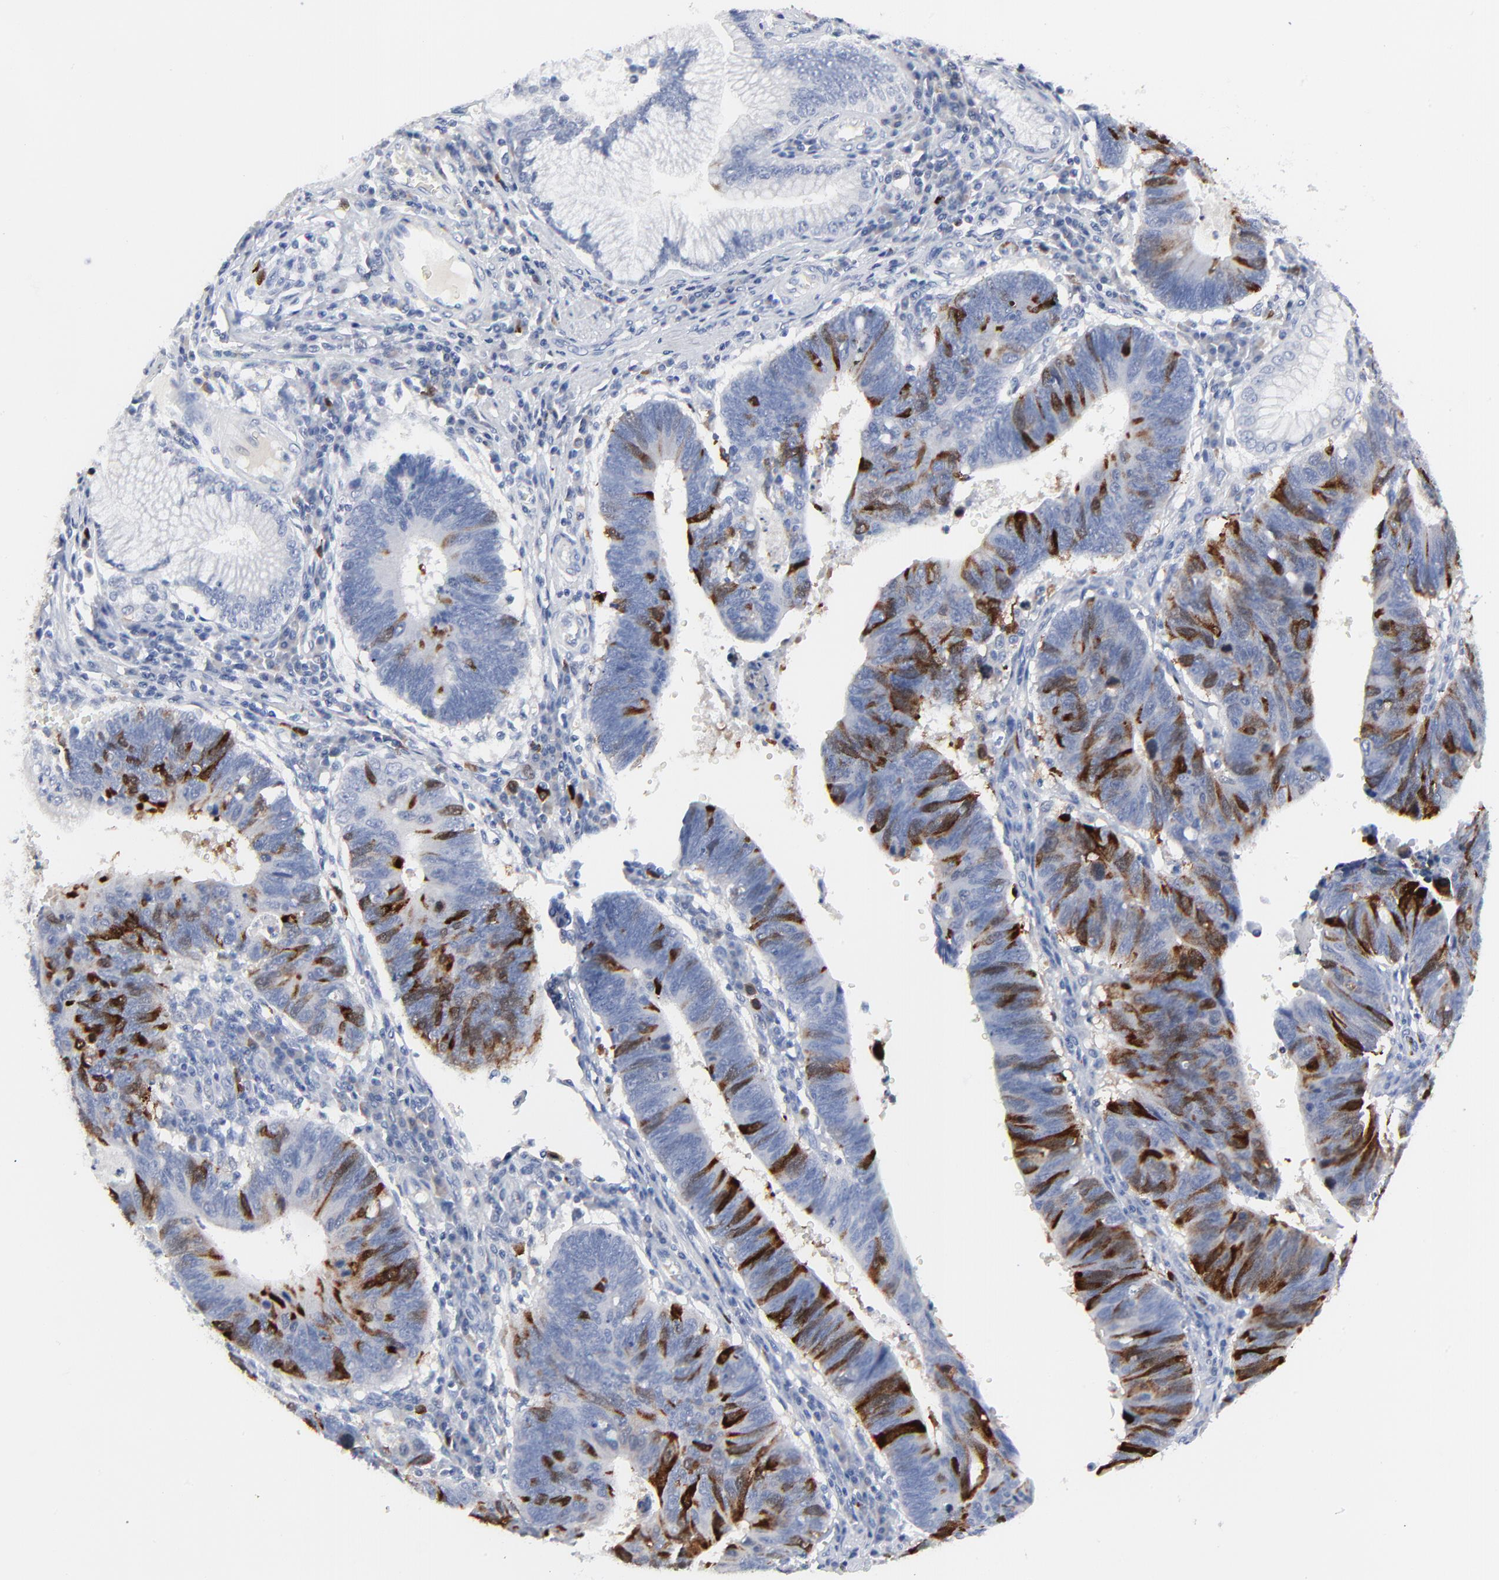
{"staining": {"intensity": "strong", "quantity": "25%-75%", "location": "cytoplasmic/membranous,nuclear"}, "tissue": "stomach cancer", "cell_type": "Tumor cells", "image_type": "cancer", "snomed": [{"axis": "morphology", "description": "Adenocarcinoma, NOS"}, {"axis": "topography", "description": "Stomach"}], "caption": "Approximately 25%-75% of tumor cells in human stomach cancer reveal strong cytoplasmic/membranous and nuclear protein expression as visualized by brown immunohistochemical staining.", "gene": "CDK1", "patient": {"sex": "male", "age": 59}}